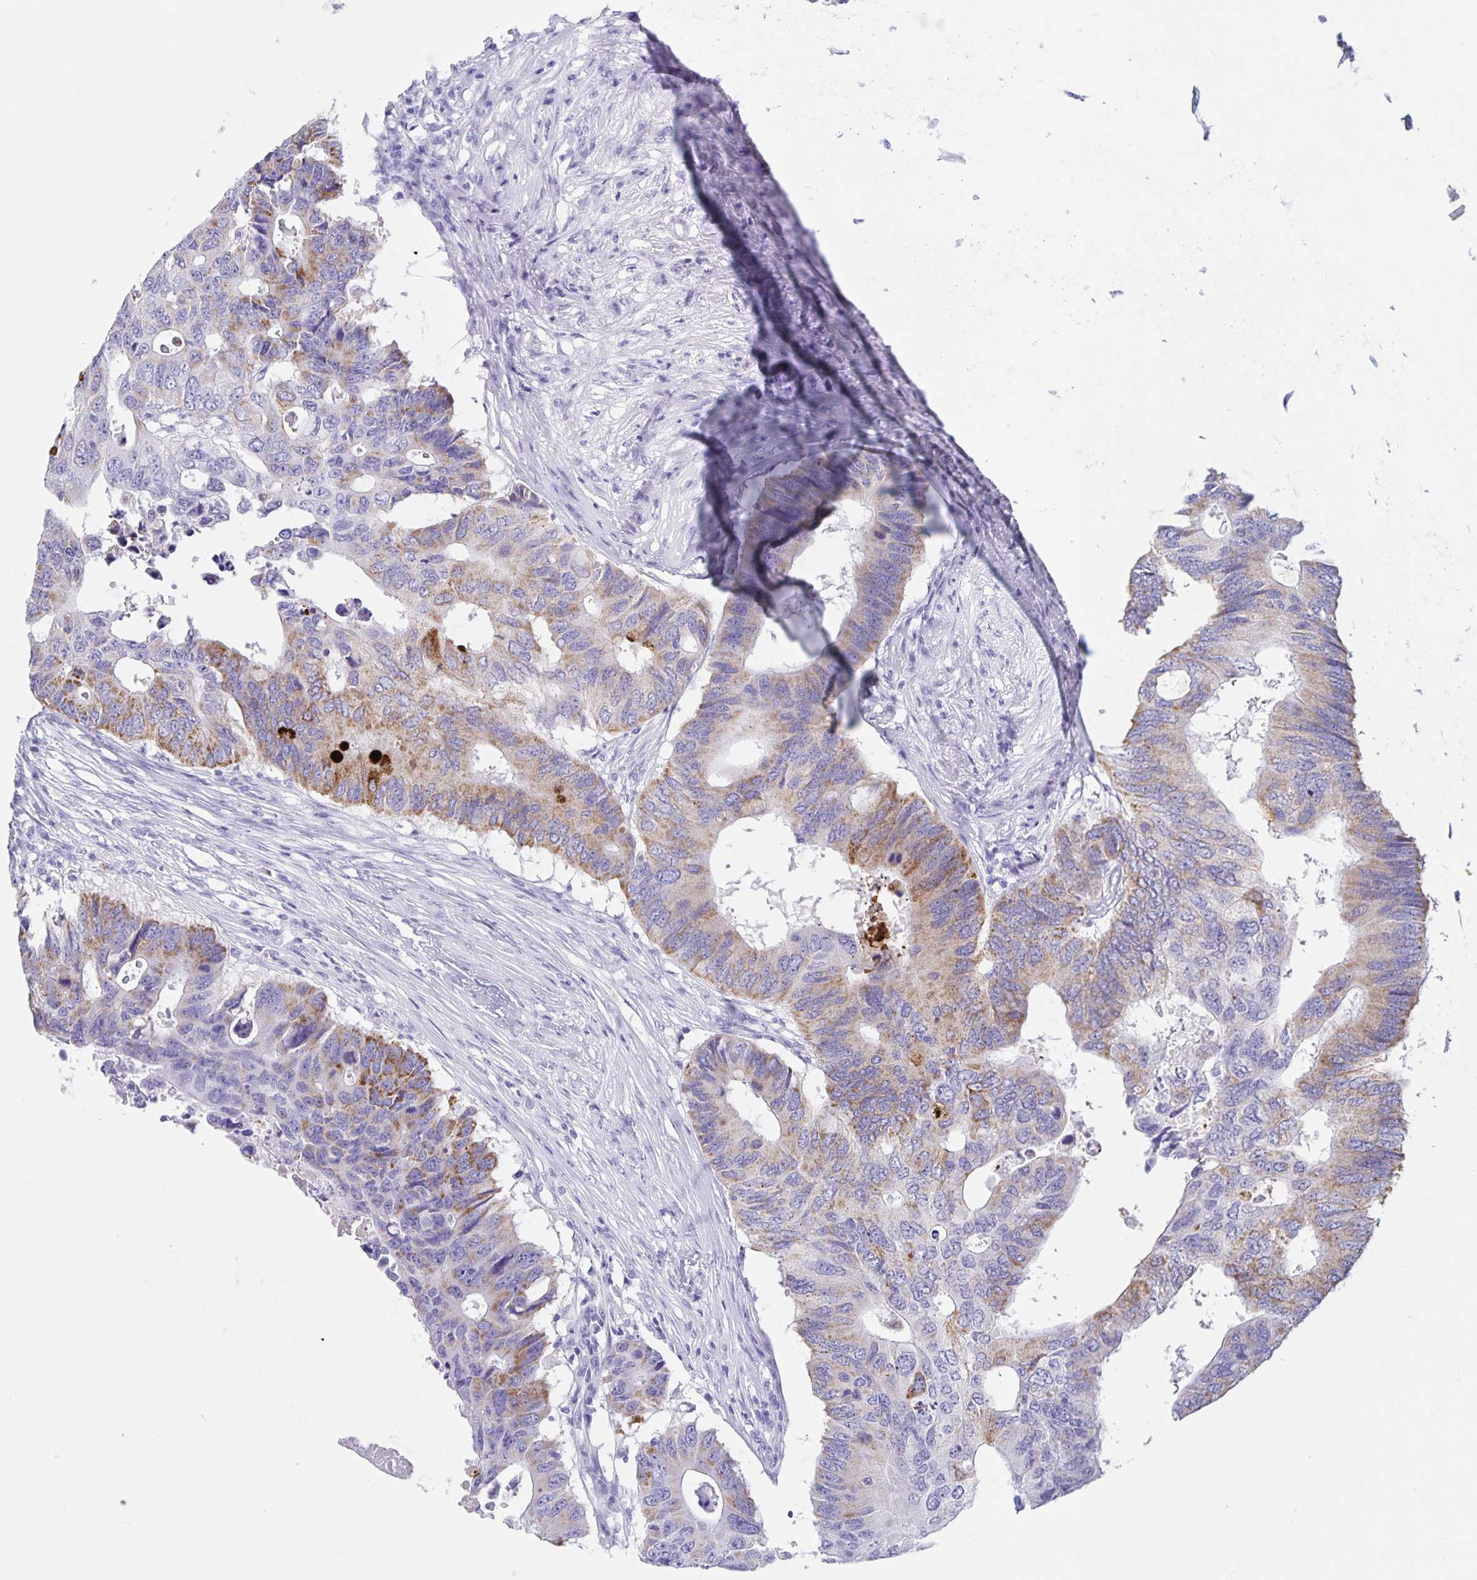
{"staining": {"intensity": "moderate", "quantity": "25%-75%", "location": "cytoplasmic/membranous"}, "tissue": "colorectal cancer", "cell_type": "Tumor cells", "image_type": "cancer", "snomed": [{"axis": "morphology", "description": "Adenocarcinoma, NOS"}, {"axis": "topography", "description": "Colon"}], "caption": "Immunohistochemistry staining of adenocarcinoma (colorectal), which exhibits medium levels of moderate cytoplasmic/membranous expression in approximately 25%-75% of tumor cells indicating moderate cytoplasmic/membranous protein expression. The staining was performed using DAB (3,3'-diaminobenzidine) (brown) for protein detection and nuclei were counterstained in hematoxylin (blue).", "gene": "DMBT1", "patient": {"sex": "male", "age": 71}}